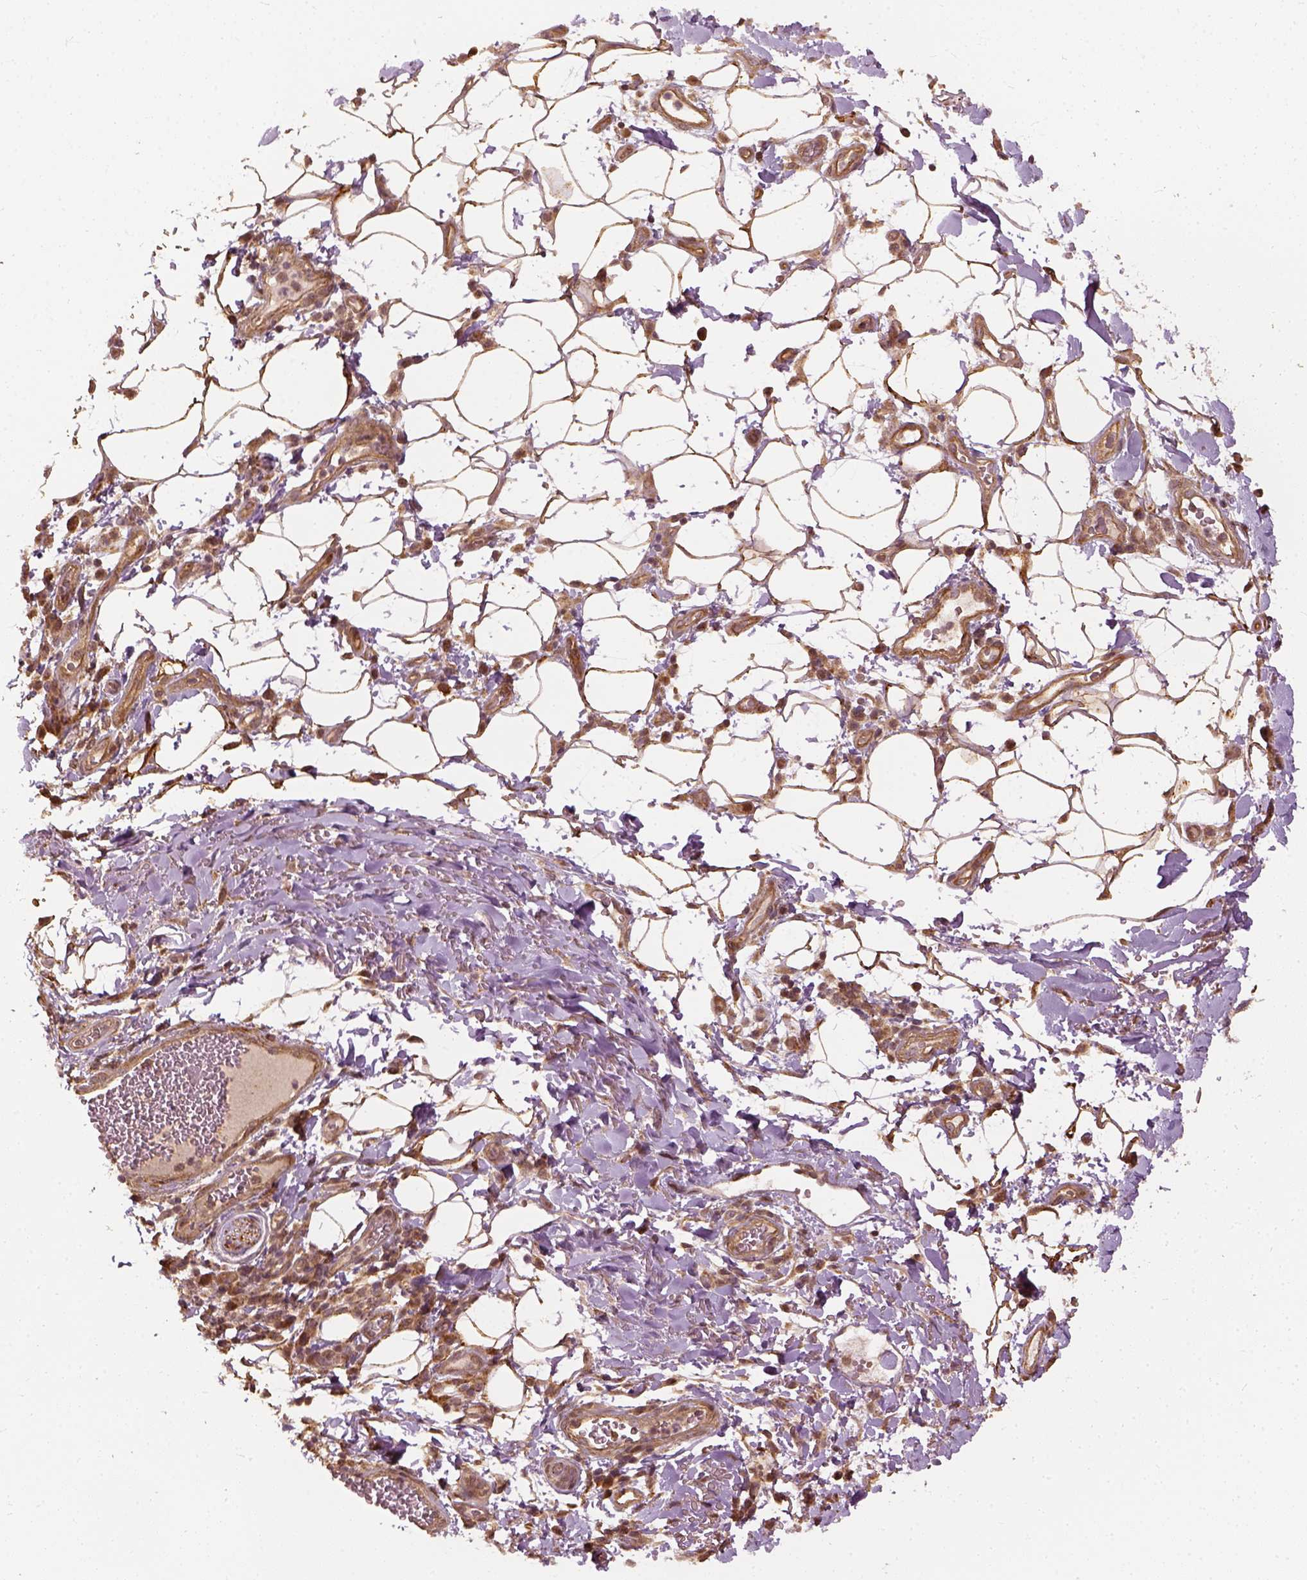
{"staining": {"intensity": "moderate", "quantity": ">75%", "location": "cytoplasmic/membranous"}, "tissue": "bronchus", "cell_type": "Respiratory epithelial cells", "image_type": "normal", "snomed": [{"axis": "morphology", "description": "Normal tissue, NOS"}, {"axis": "topography", "description": "Lymph node"}, {"axis": "topography", "description": "Bronchus"}], "caption": "Moderate cytoplasmic/membranous protein expression is present in approximately >75% of respiratory epithelial cells in bronchus.", "gene": "VEGFA", "patient": {"sex": "male", "age": 56}}